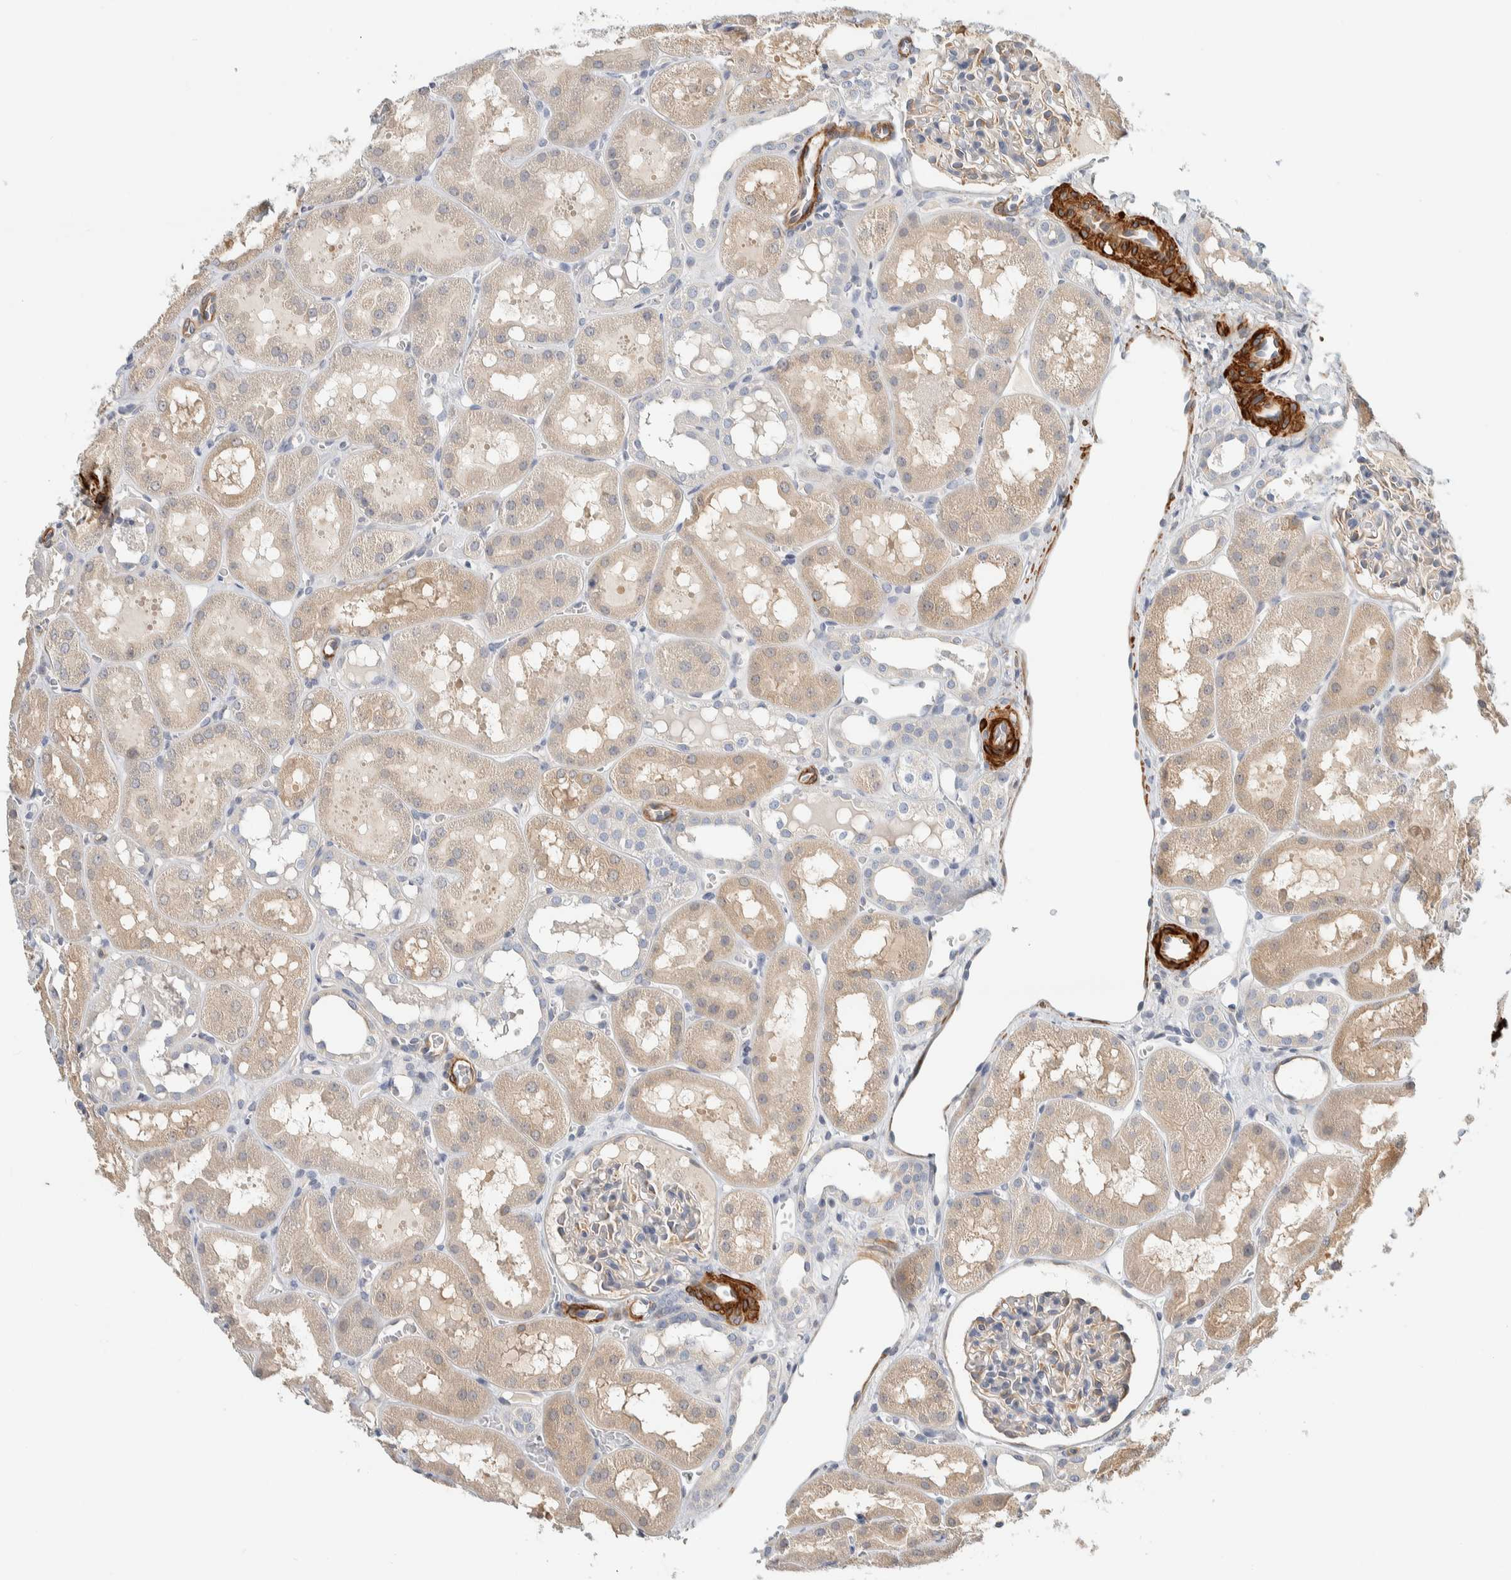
{"staining": {"intensity": "moderate", "quantity": "<25%", "location": "cytoplasmic/membranous"}, "tissue": "kidney", "cell_type": "Cells in glomeruli", "image_type": "normal", "snomed": [{"axis": "morphology", "description": "Normal tissue, NOS"}, {"axis": "topography", "description": "Kidney"}, {"axis": "topography", "description": "Urinary bladder"}], "caption": "About <25% of cells in glomeruli in normal kidney show moderate cytoplasmic/membranous protein expression as visualized by brown immunohistochemical staining.", "gene": "CDR2", "patient": {"sex": "male", "age": 16}}